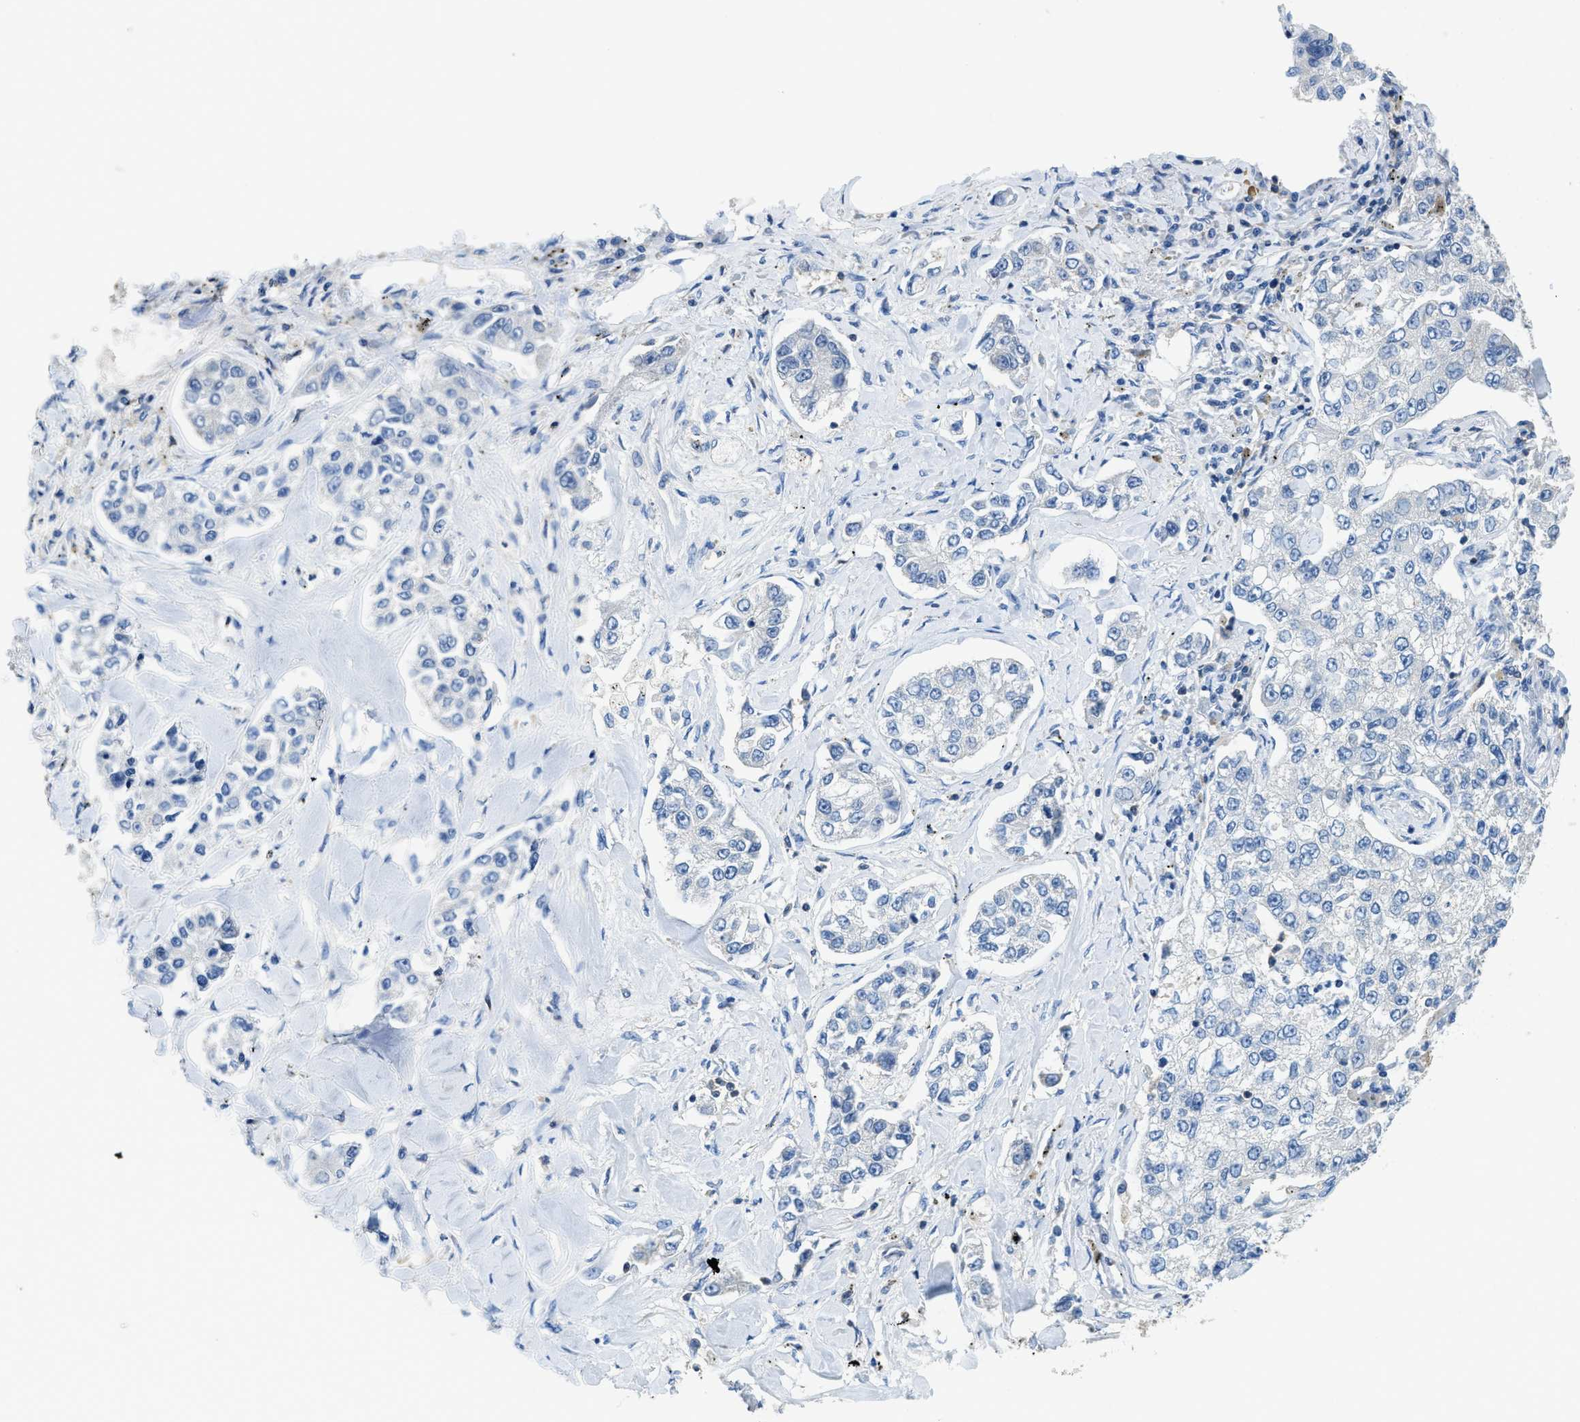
{"staining": {"intensity": "negative", "quantity": "none", "location": "none"}, "tissue": "lung cancer", "cell_type": "Tumor cells", "image_type": "cancer", "snomed": [{"axis": "morphology", "description": "Adenocarcinoma, NOS"}, {"axis": "topography", "description": "Lung"}], "caption": "This image is of lung adenocarcinoma stained with IHC to label a protein in brown with the nuclei are counter-stained blue. There is no staining in tumor cells.", "gene": "FAM151A", "patient": {"sex": "male", "age": 49}}